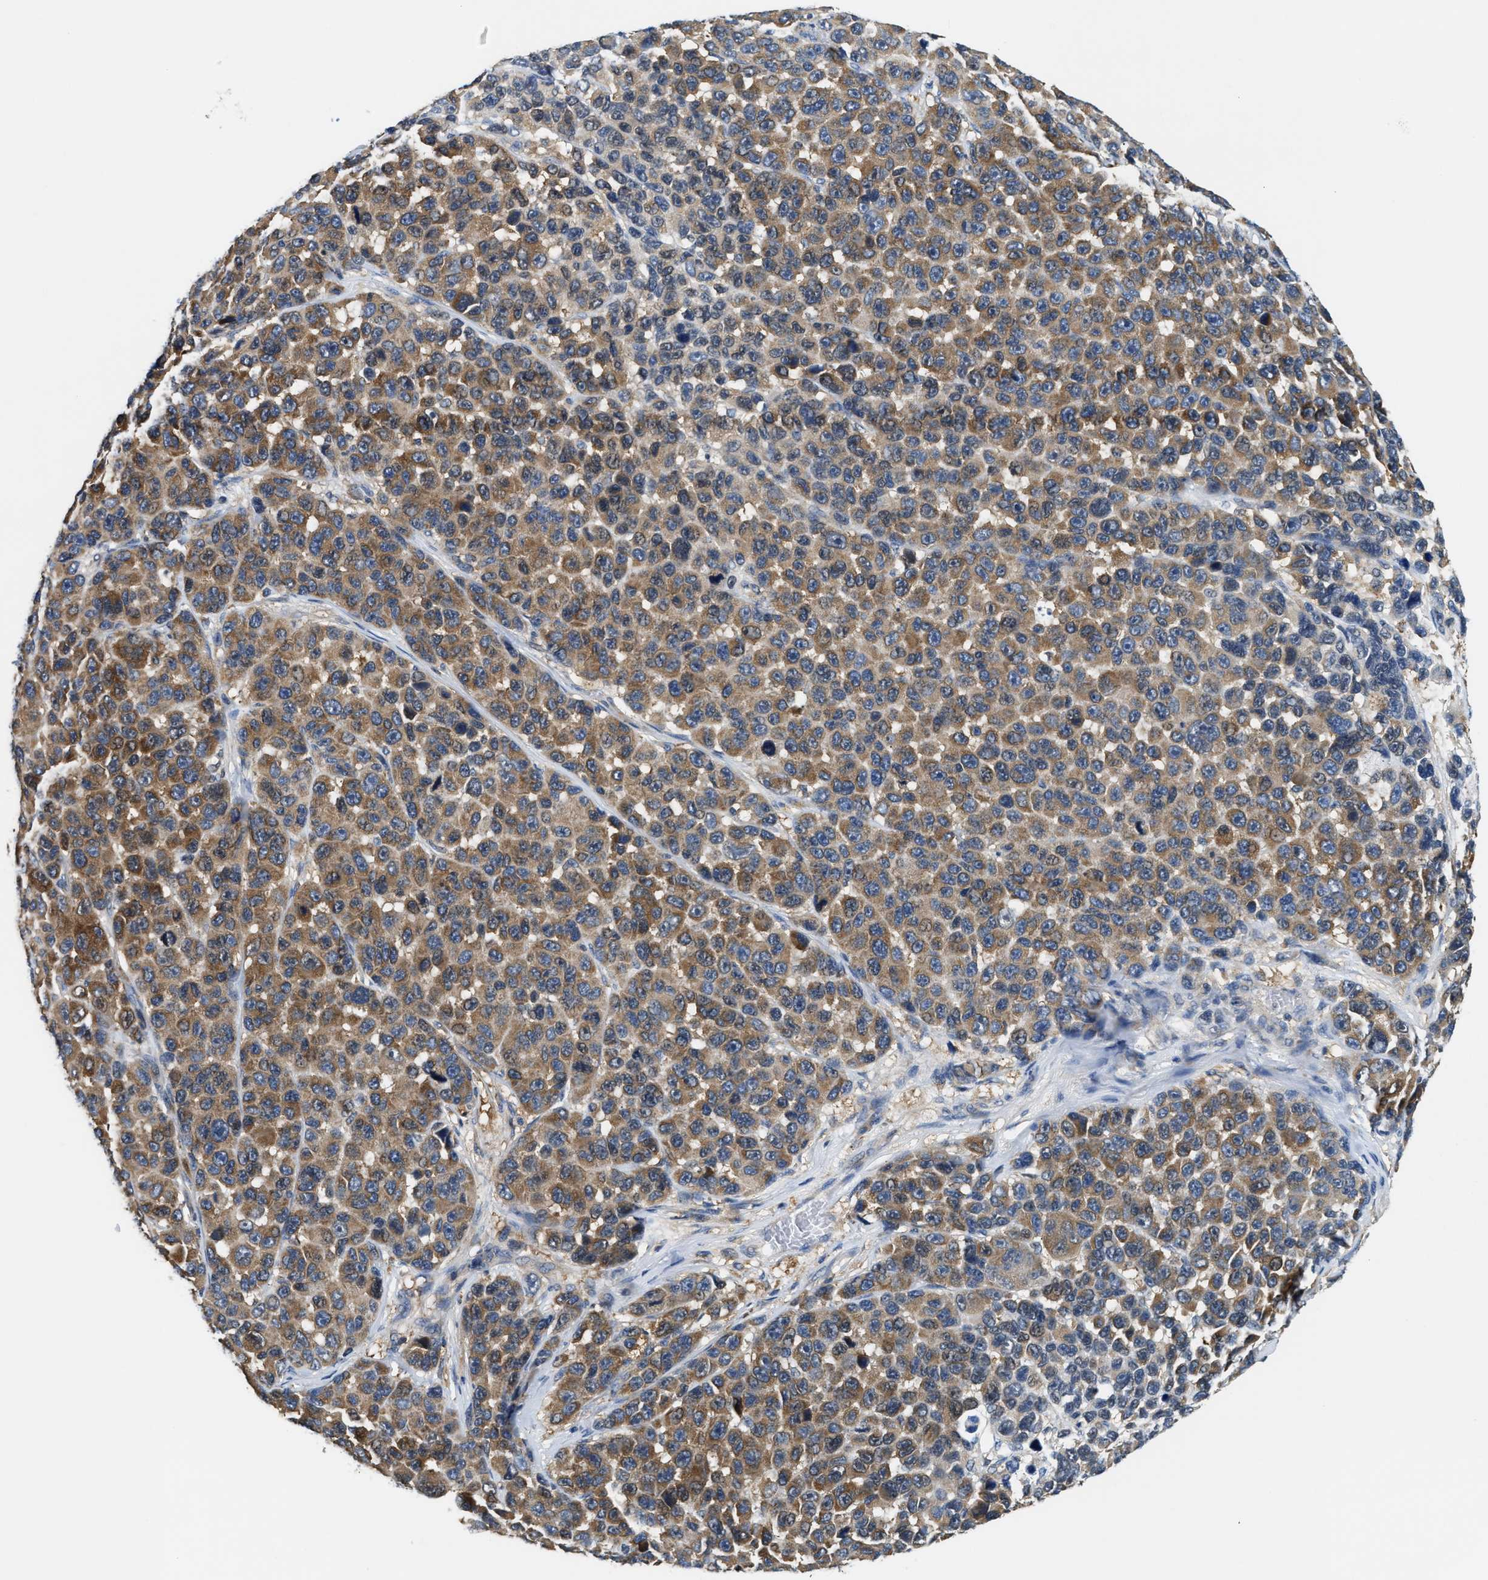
{"staining": {"intensity": "moderate", "quantity": ">75%", "location": "cytoplasmic/membranous"}, "tissue": "melanoma", "cell_type": "Tumor cells", "image_type": "cancer", "snomed": [{"axis": "morphology", "description": "Malignant melanoma, NOS"}, {"axis": "topography", "description": "Skin"}], "caption": "IHC (DAB (3,3'-diaminobenzidine)) staining of human malignant melanoma shows moderate cytoplasmic/membranous protein staining in about >75% of tumor cells.", "gene": "CCM2", "patient": {"sex": "male", "age": 53}}